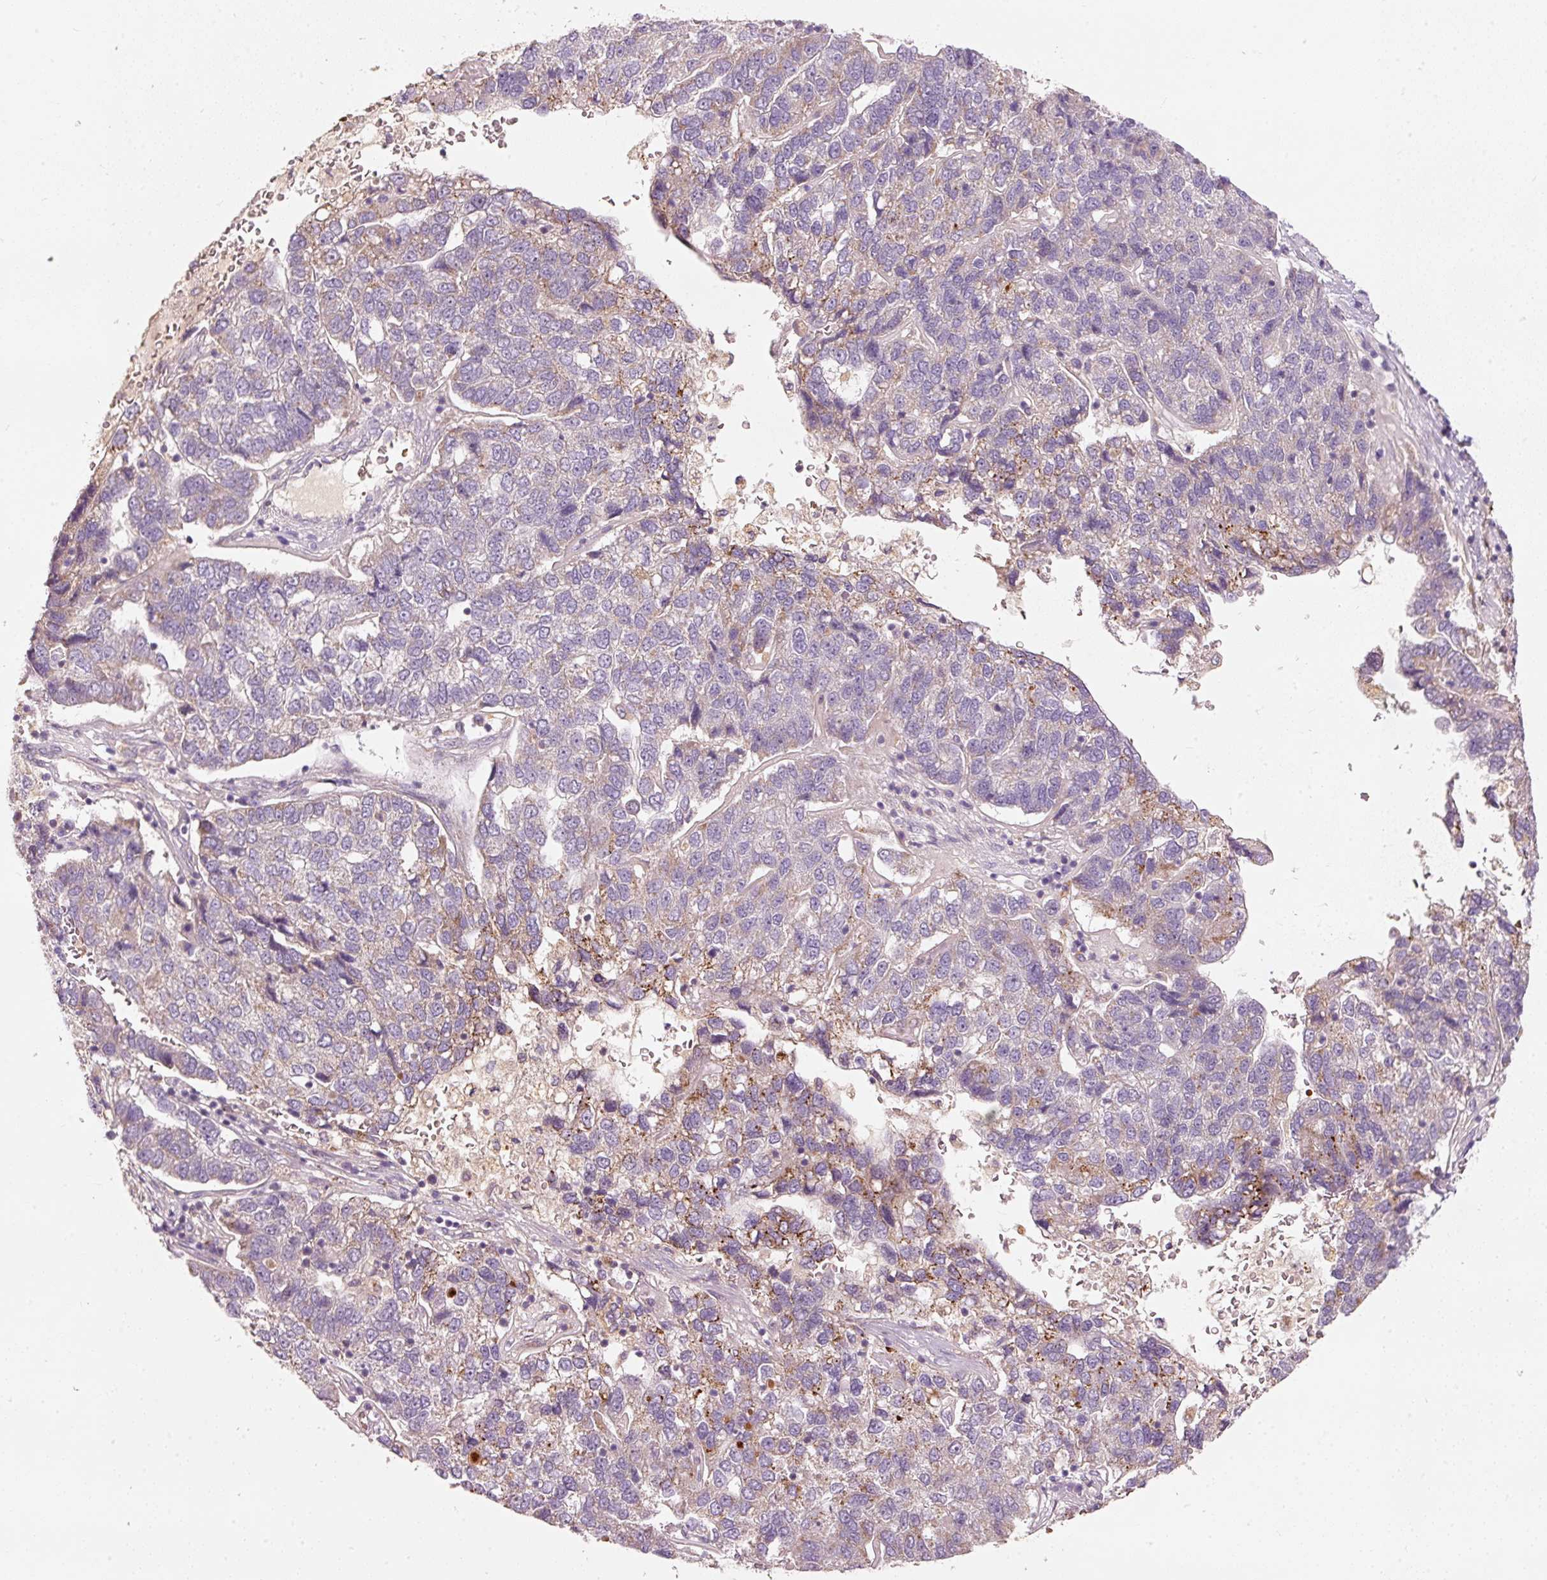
{"staining": {"intensity": "moderate", "quantity": "<25%", "location": "cytoplasmic/membranous"}, "tissue": "pancreatic cancer", "cell_type": "Tumor cells", "image_type": "cancer", "snomed": [{"axis": "morphology", "description": "Adenocarcinoma, NOS"}, {"axis": "topography", "description": "Pancreas"}], "caption": "Human pancreatic adenocarcinoma stained with a protein marker shows moderate staining in tumor cells.", "gene": "KLHL21", "patient": {"sex": "female", "age": 61}}